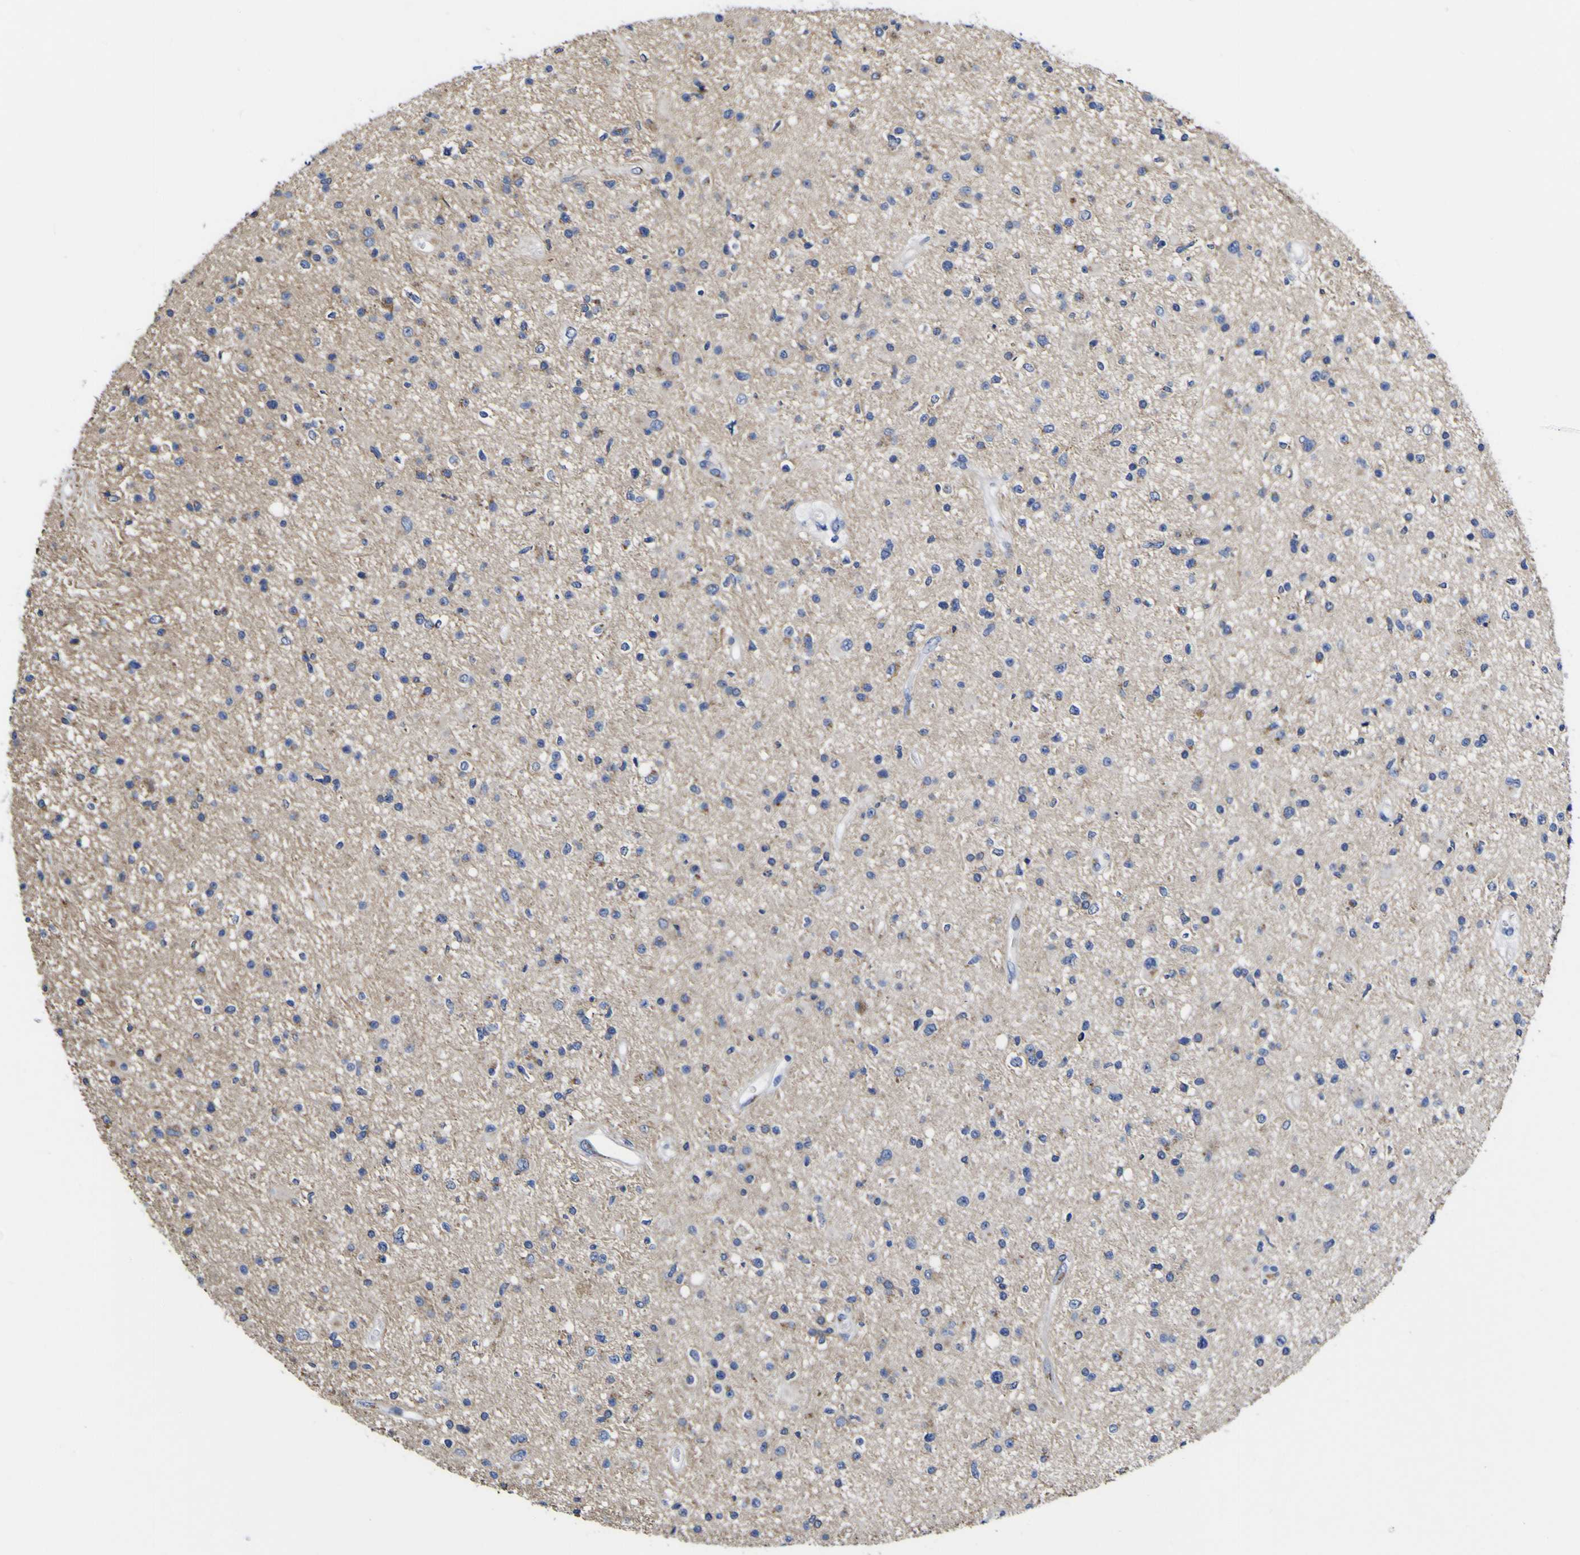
{"staining": {"intensity": "negative", "quantity": "none", "location": "none"}, "tissue": "glioma", "cell_type": "Tumor cells", "image_type": "cancer", "snomed": [{"axis": "morphology", "description": "Glioma, malignant, High grade"}, {"axis": "topography", "description": "Brain"}], "caption": "Tumor cells are negative for protein expression in human malignant glioma (high-grade). (Stains: DAB IHC with hematoxylin counter stain, Microscopy: brightfield microscopy at high magnification).", "gene": "GOLM1", "patient": {"sex": "male", "age": 33}}